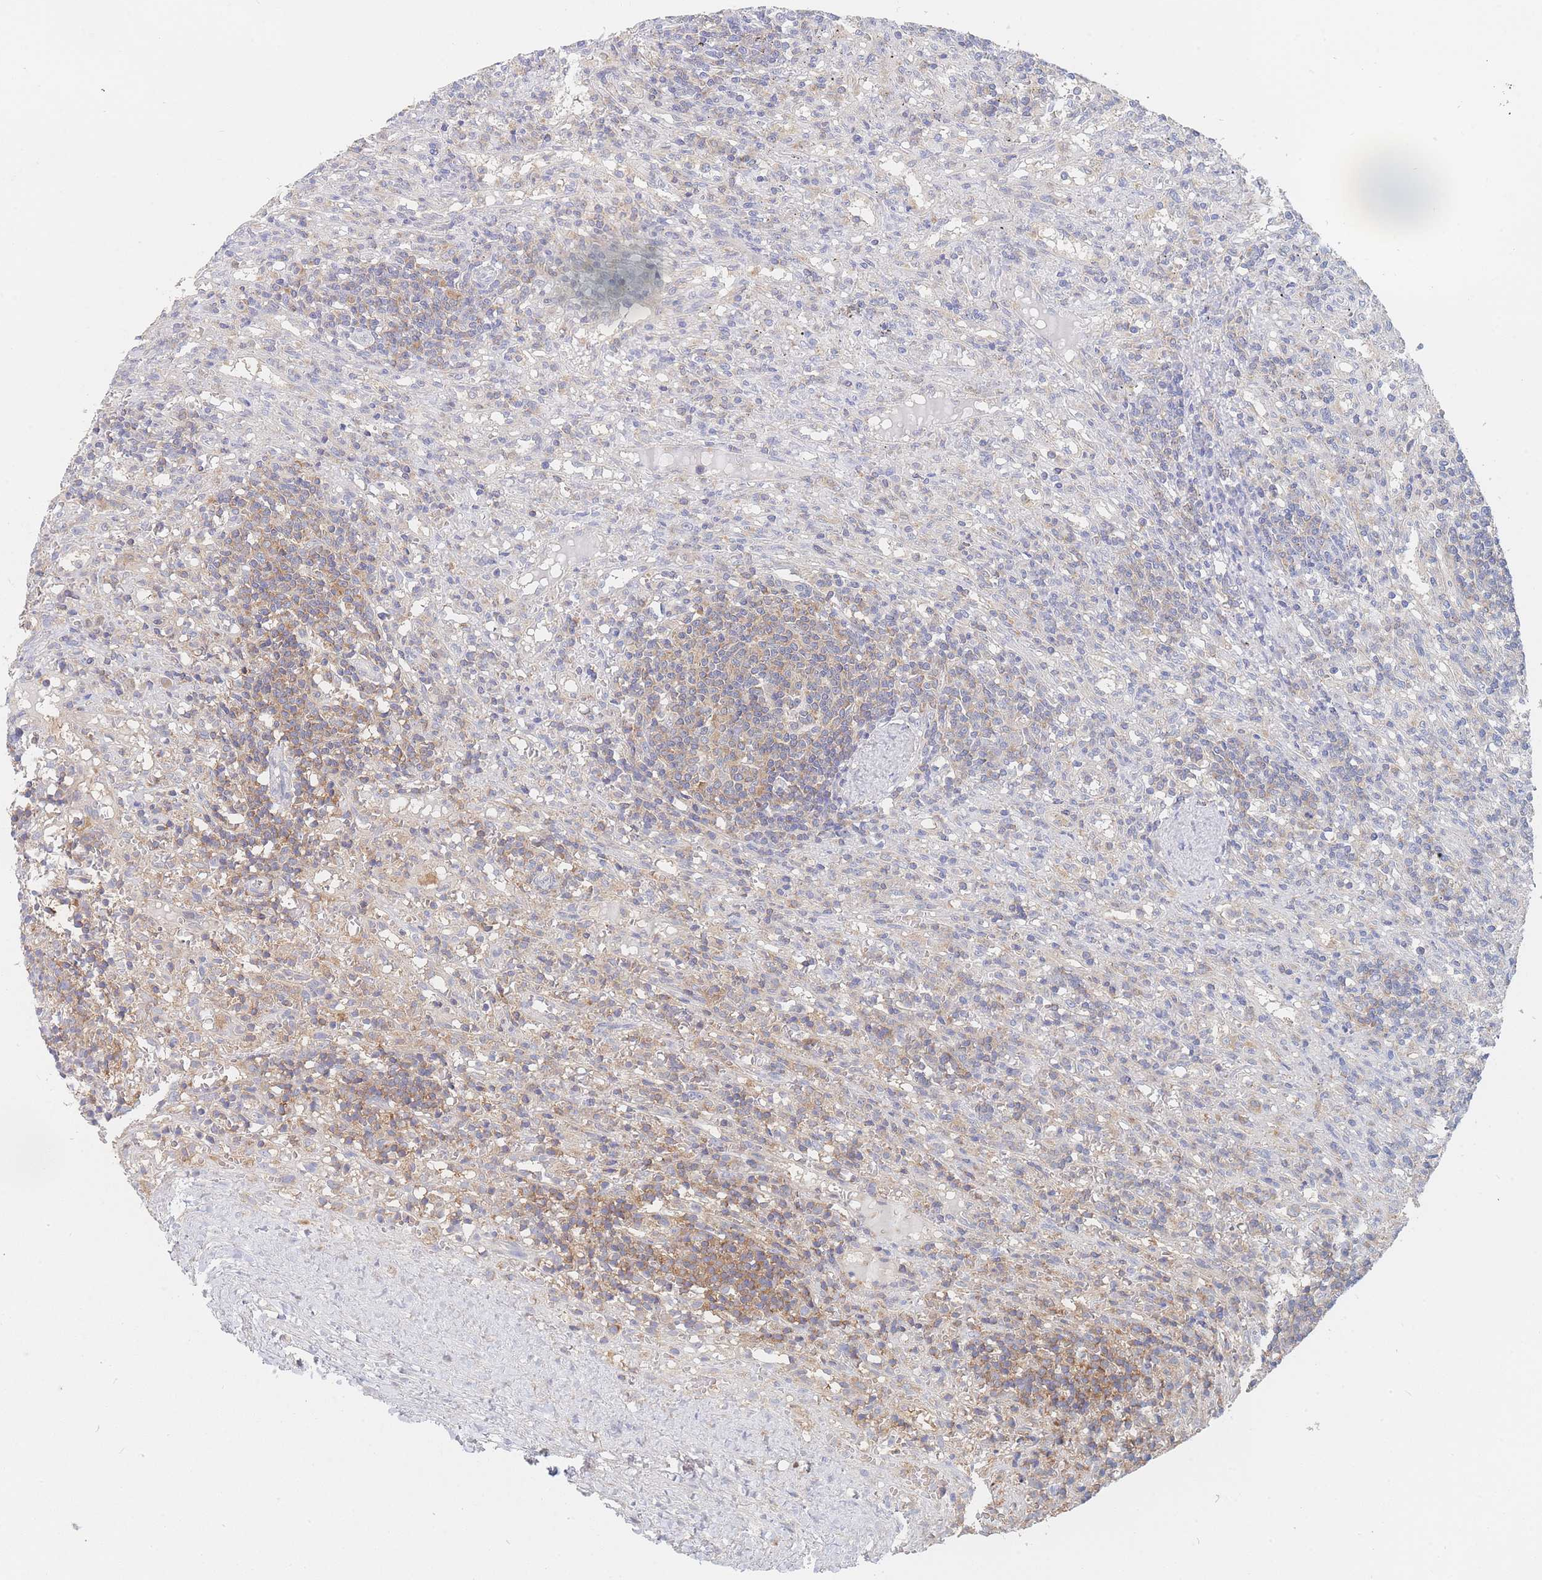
{"staining": {"intensity": "moderate", "quantity": "<25%", "location": "cytoplasmic/membranous"}, "tissue": "lymphoma", "cell_type": "Tumor cells", "image_type": "cancer", "snomed": [{"axis": "morphology", "description": "Malignant lymphoma, non-Hodgkin's type, Low grade"}, {"axis": "topography", "description": "Spleen"}], "caption": "Immunohistochemical staining of lymphoma exhibits low levels of moderate cytoplasmic/membranous protein staining in about <25% of tumor cells.", "gene": "PPP6C", "patient": {"sex": "male", "age": 76}}